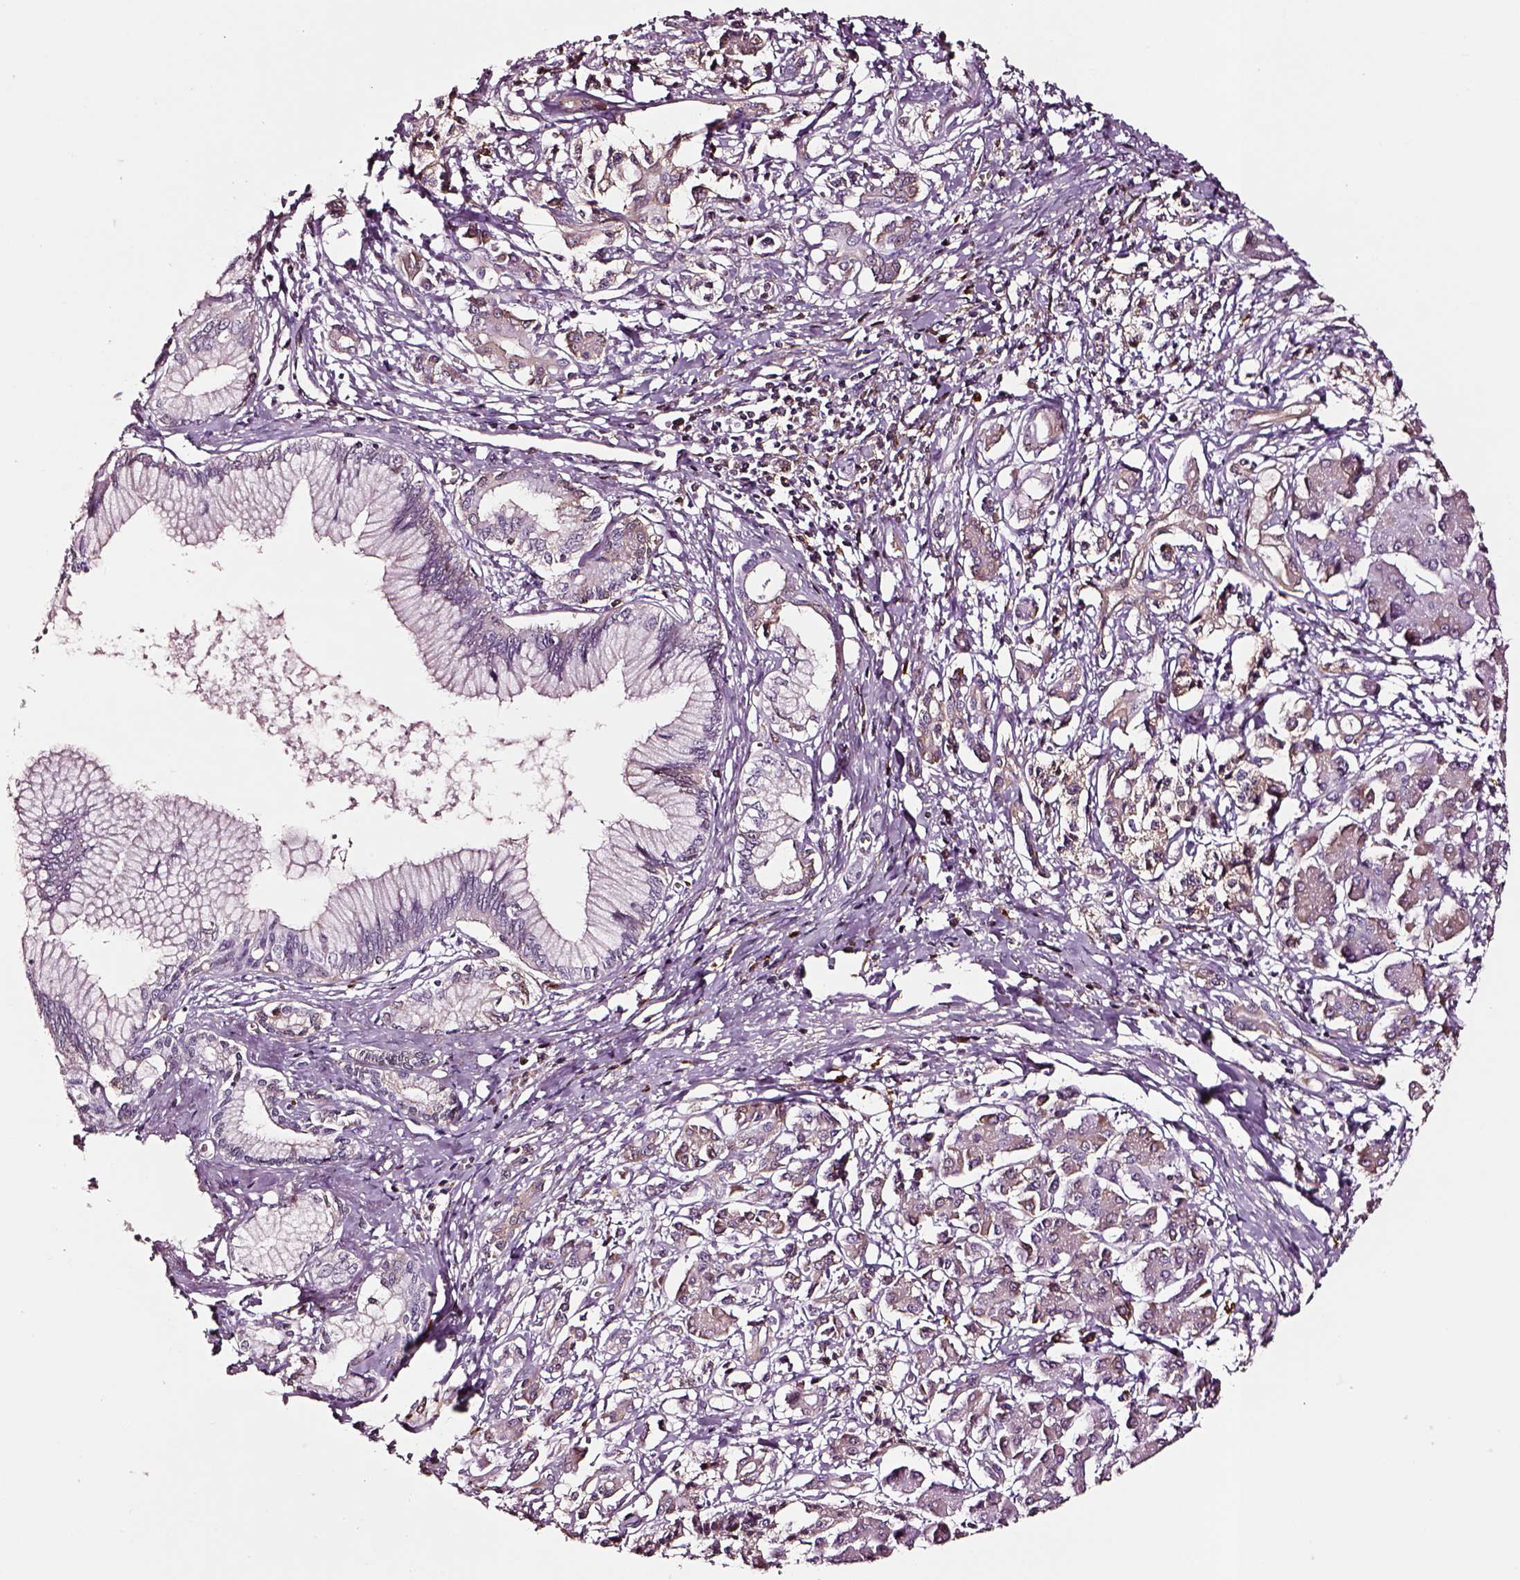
{"staining": {"intensity": "negative", "quantity": "none", "location": "none"}, "tissue": "pancreatic cancer", "cell_type": "Tumor cells", "image_type": "cancer", "snomed": [{"axis": "morphology", "description": "Adenocarcinoma, NOS"}, {"axis": "topography", "description": "Pancreas"}], "caption": "Immunohistochemistry (IHC) micrograph of neoplastic tissue: pancreatic cancer (adenocarcinoma) stained with DAB (3,3'-diaminobenzidine) exhibits no significant protein expression in tumor cells. The staining is performed using DAB (3,3'-diaminobenzidine) brown chromogen with nuclei counter-stained in using hematoxylin.", "gene": "TF", "patient": {"sex": "female", "age": 68}}